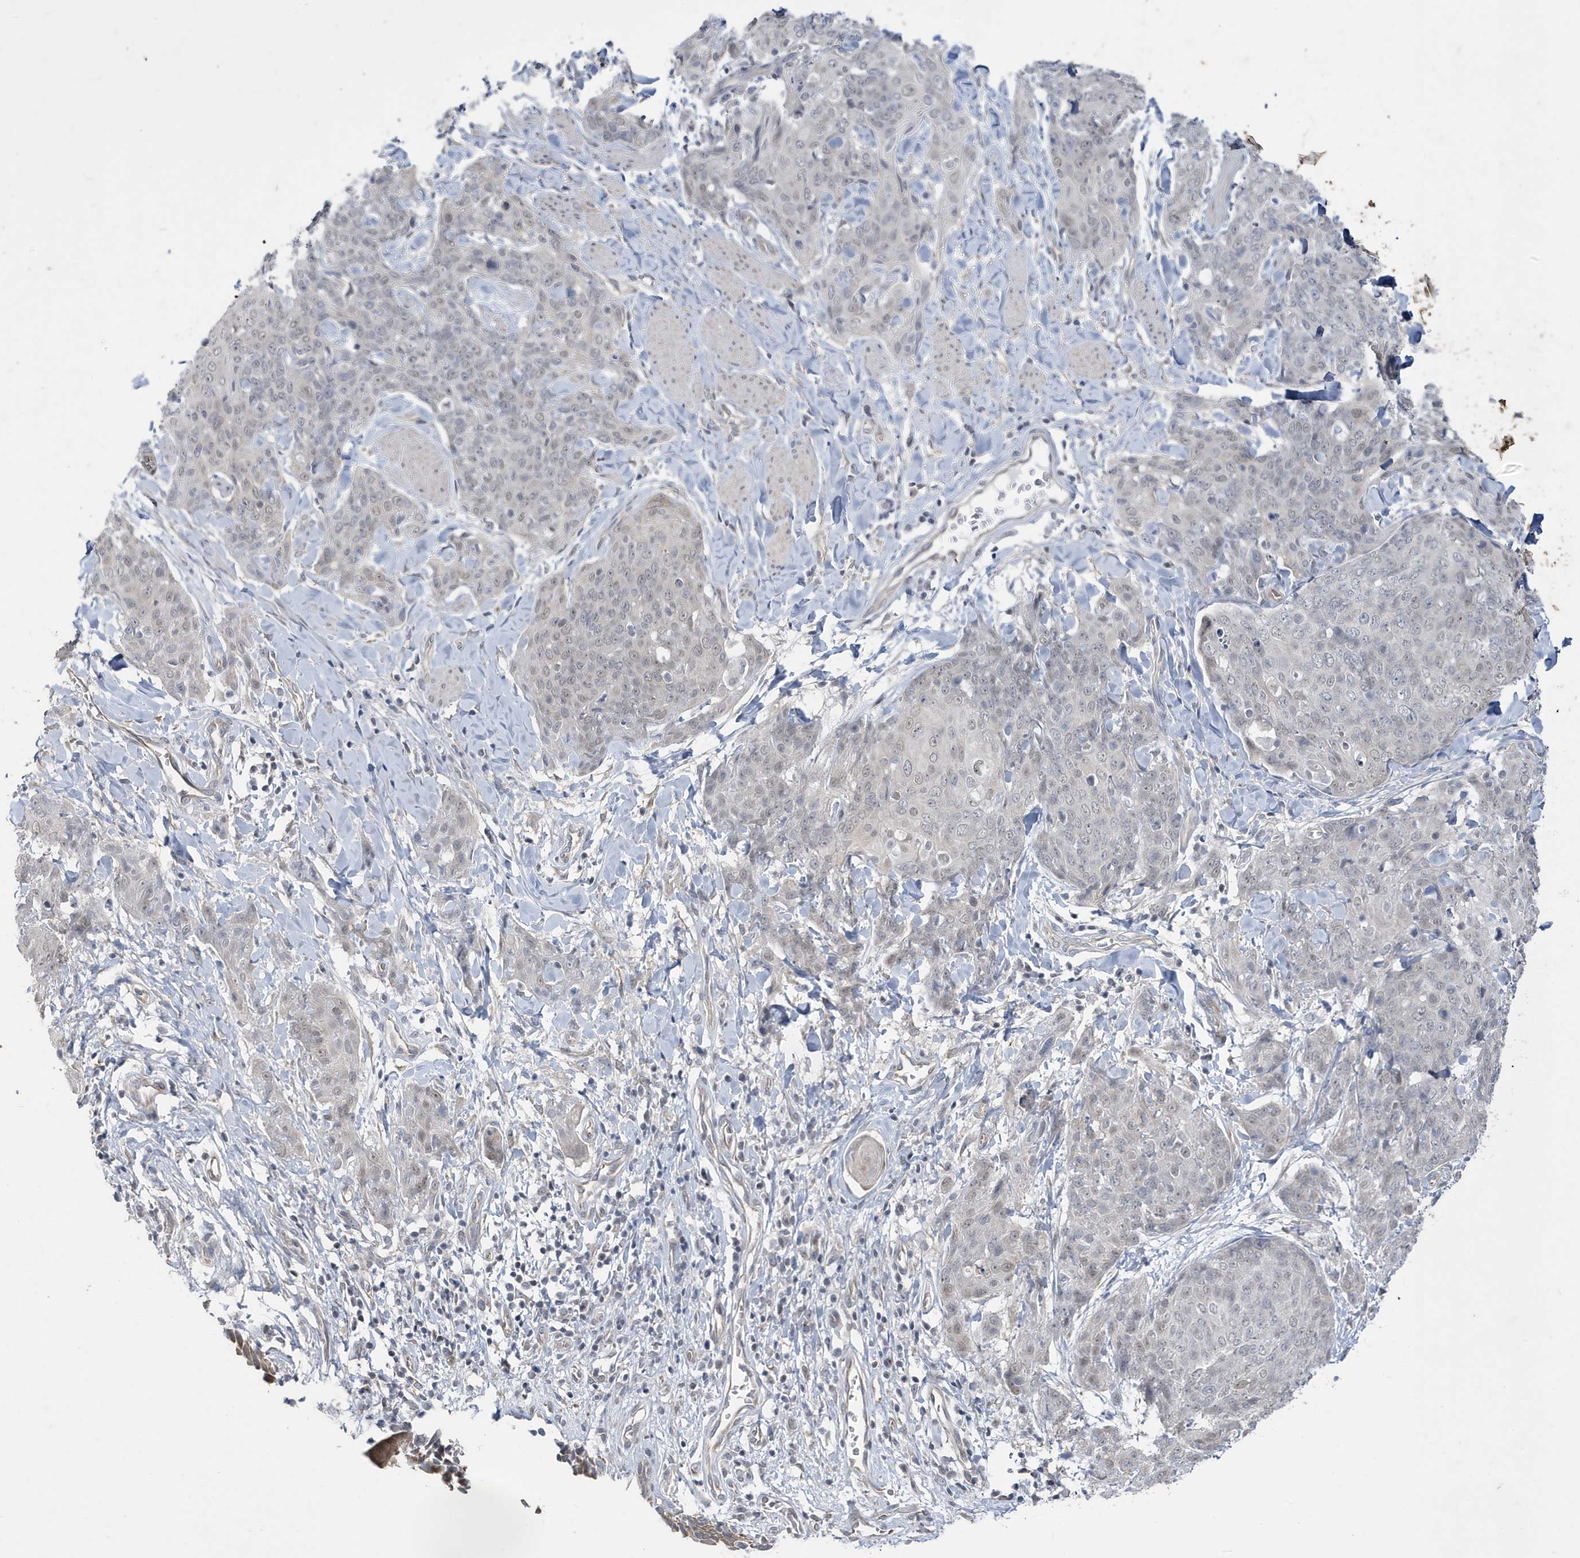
{"staining": {"intensity": "weak", "quantity": "25%-75%", "location": "nuclear"}, "tissue": "skin cancer", "cell_type": "Tumor cells", "image_type": "cancer", "snomed": [{"axis": "morphology", "description": "Squamous cell carcinoma, NOS"}, {"axis": "topography", "description": "Skin"}, {"axis": "topography", "description": "Vulva"}], "caption": "Skin squamous cell carcinoma stained with immunohistochemistry (IHC) reveals weak nuclear staining in approximately 25%-75% of tumor cells.", "gene": "ZNF654", "patient": {"sex": "female", "age": 85}}